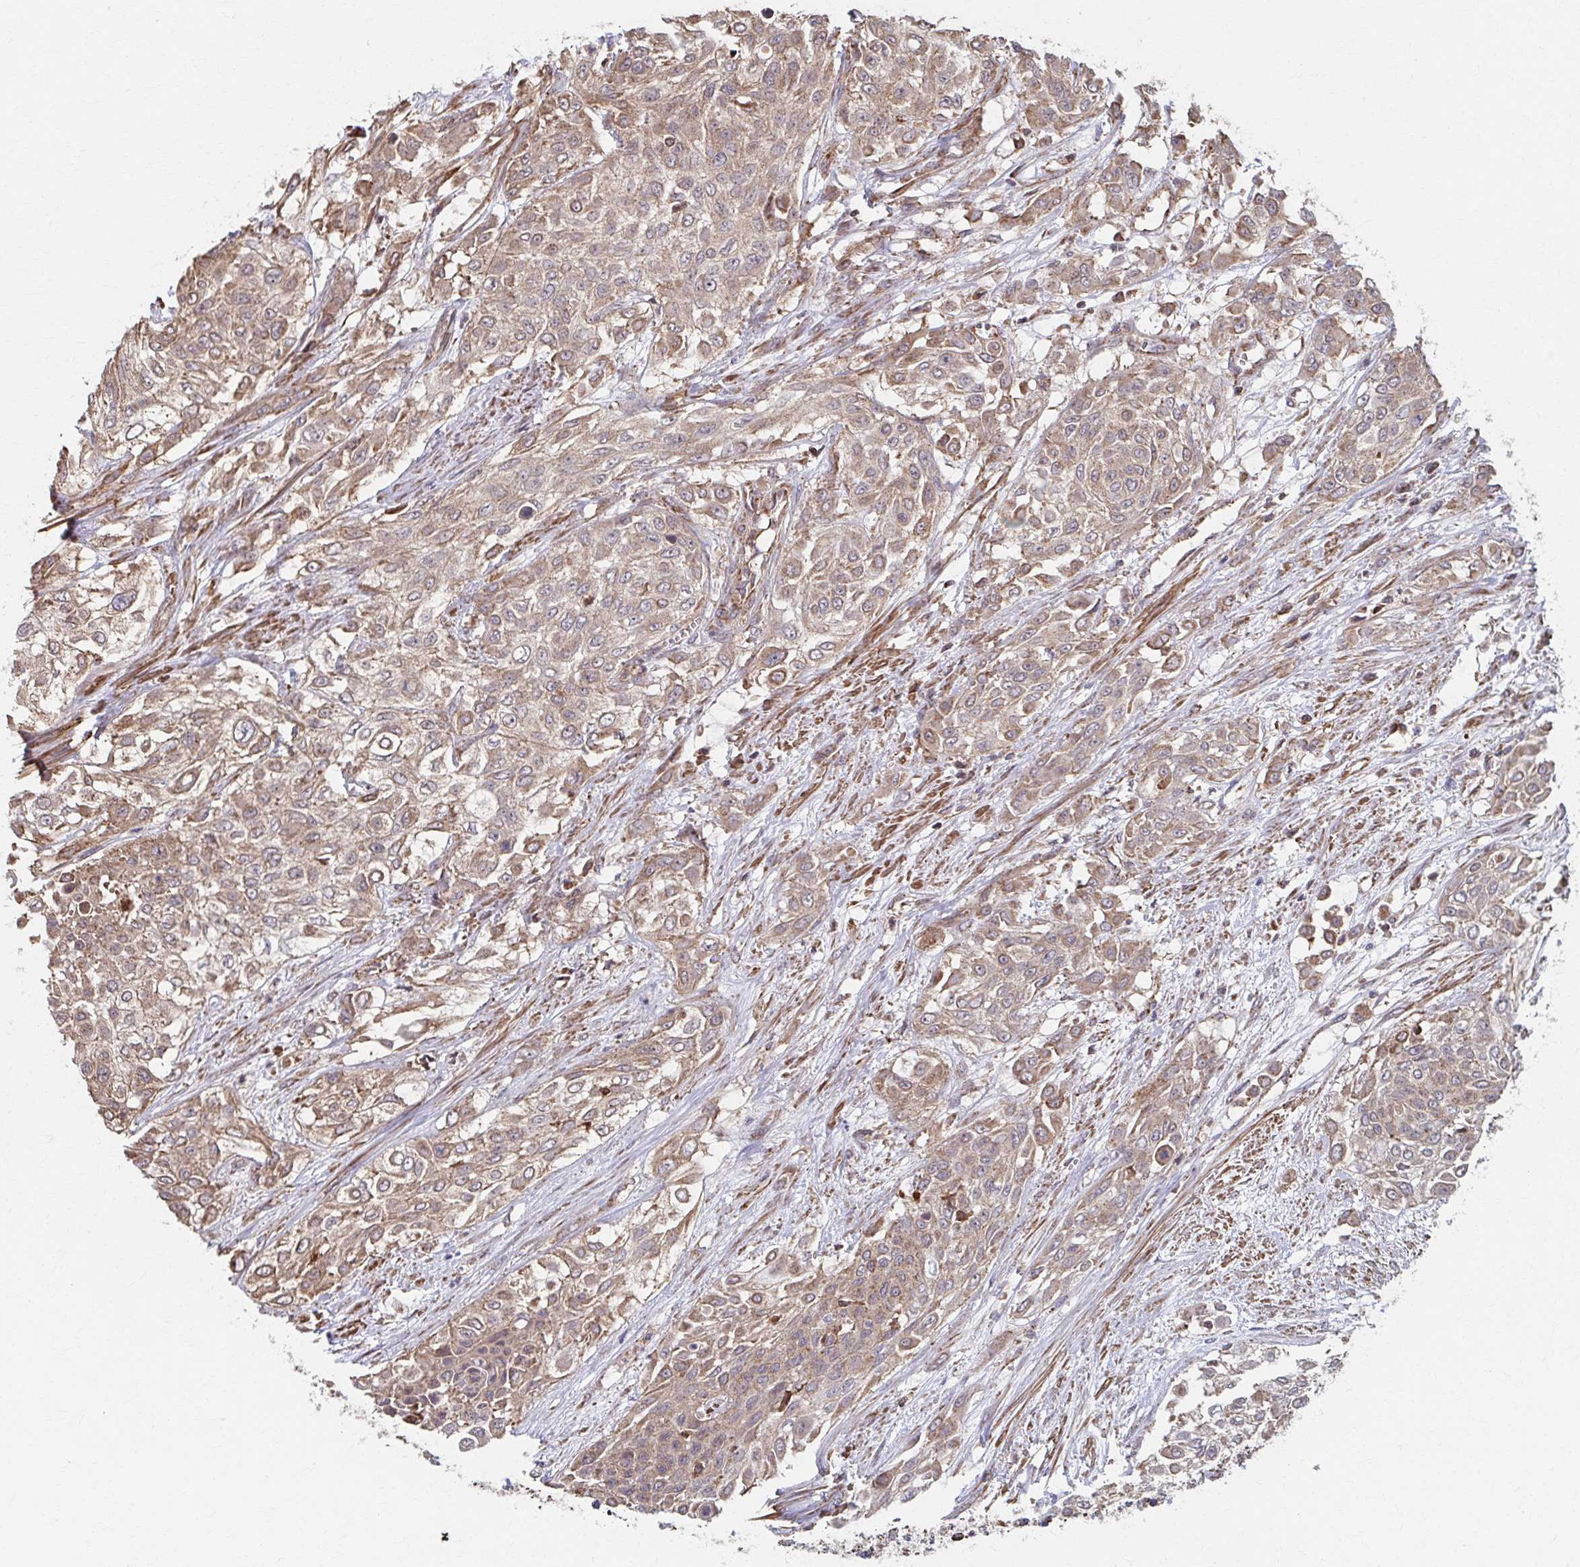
{"staining": {"intensity": "moderate", "quantity": ">75%", "location": "cytoplasmic/membranous"}, "tissue": "urothelial cancer", "cell_type": "Tumor cells", "image_type": "cancer", "snomed": [{"axis": "morphology", "description": "Urothelial carcinoma, High grade"}, {"axis": "topography", "description": "Urinary bladder"}], "caption": "Immunohistochemical staining of urothelial cancer demonstrates moderate cytoplasmic/membranous protein positivity in approximately >75% of tumor cells.", "gene": "KLHL34", "patient": {"sex": "male", "age": 57}}